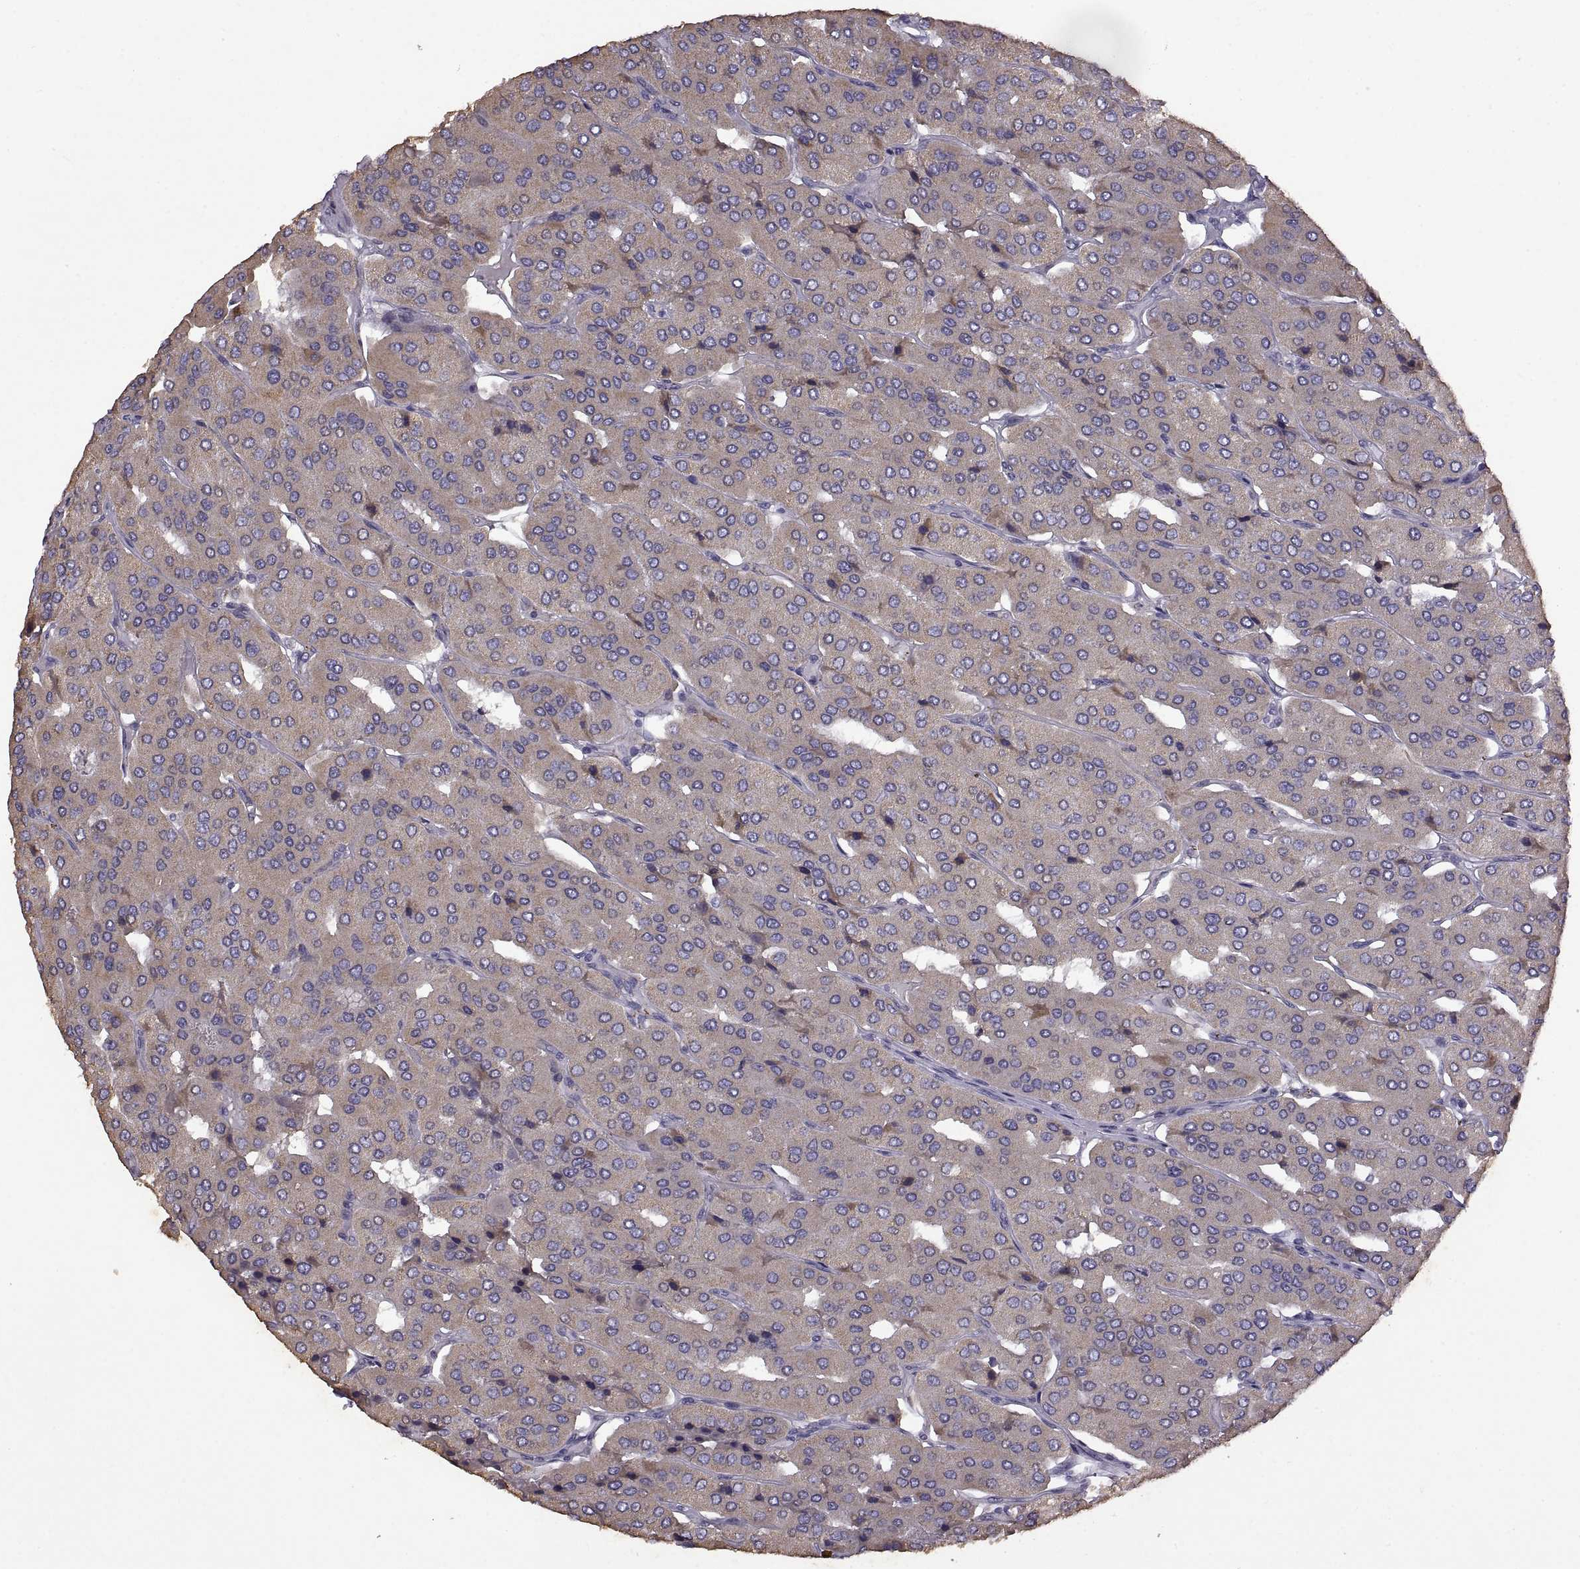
{"staining": {"intensity": "negative", "quantity": "none", "location": "none"}, "tissue": "parathyroid gland", "cell_type": "Glandular cells", "image_type": "normal", "snomed": [{"axis": "morphology", "description": "Normal tissue, NOS"}, {"axis": "morphology", "description": "Adenoma, NOS"}, {"axis": "topography", "description": "Parathyroid gland"}], "caption": "Immunohistochemistry (IHC) photomicrograph of normal human parathyroid gland stained for a protein (brown), which reveals no positivity in glandular cells. The staining is performed using DAB brown chromogen with nuclei counter-stained in using hematoxylin.", "gene": "DEFB136", "patient": {"sex": "female", "age": 86}}